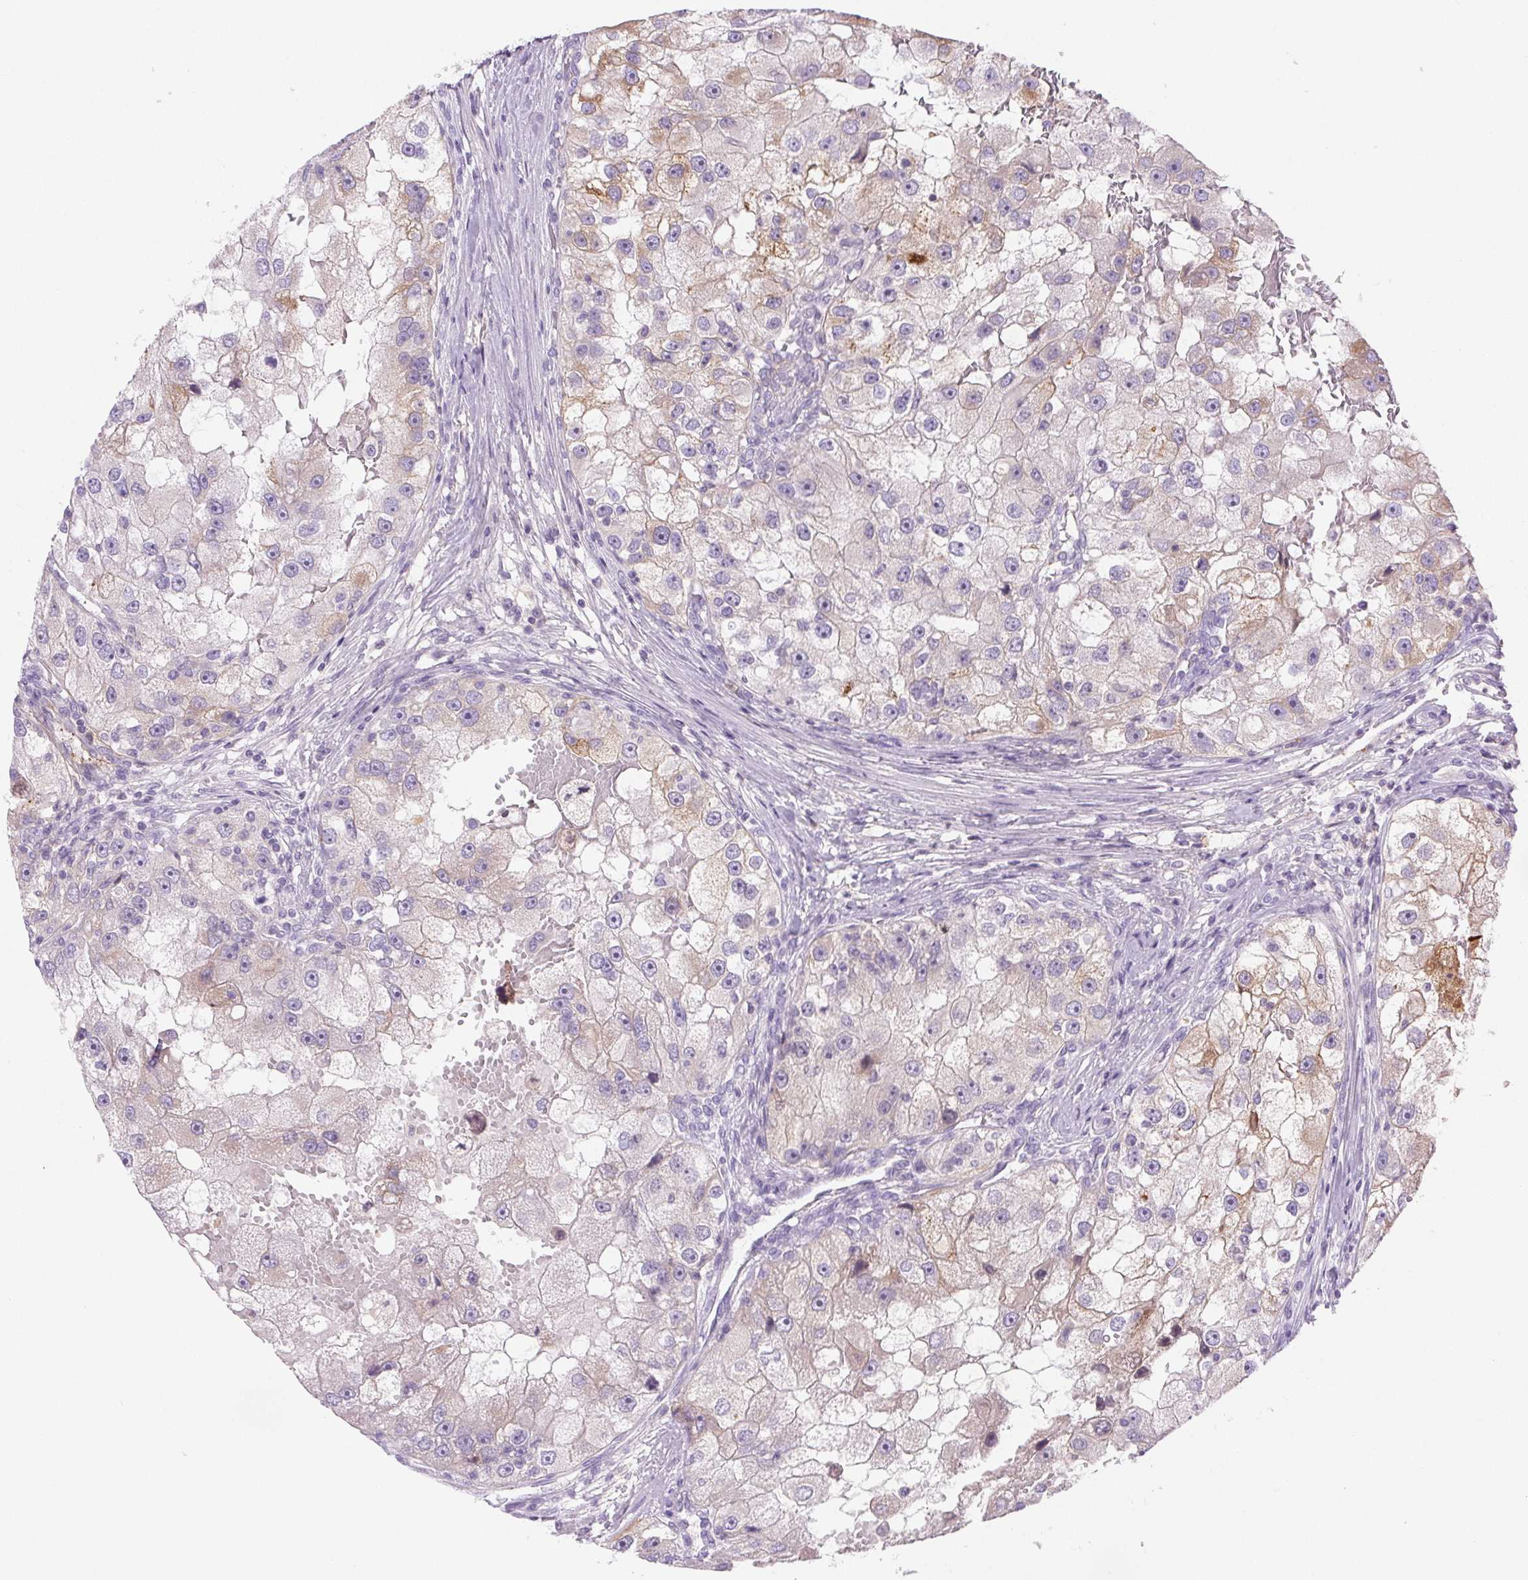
{"staining": {"intensity": "negative", "quantity": "none", "location": "none"}, "tissue": "renal cancer", "cell_type": "Tumor cells", "image_type": "cancer", "snomed": [{"axis": "morphology", "description": "Adenocarcinoma, NOS"}, {"axis": "topography", "description": "Kidney"}], "caption": "Adenocarcinoma (renal) stained for a protein using immunohistochemistry exhibits no expression tumor cells.", "gene": "FGA", "patient": {"sex": "male", "age": 63}}